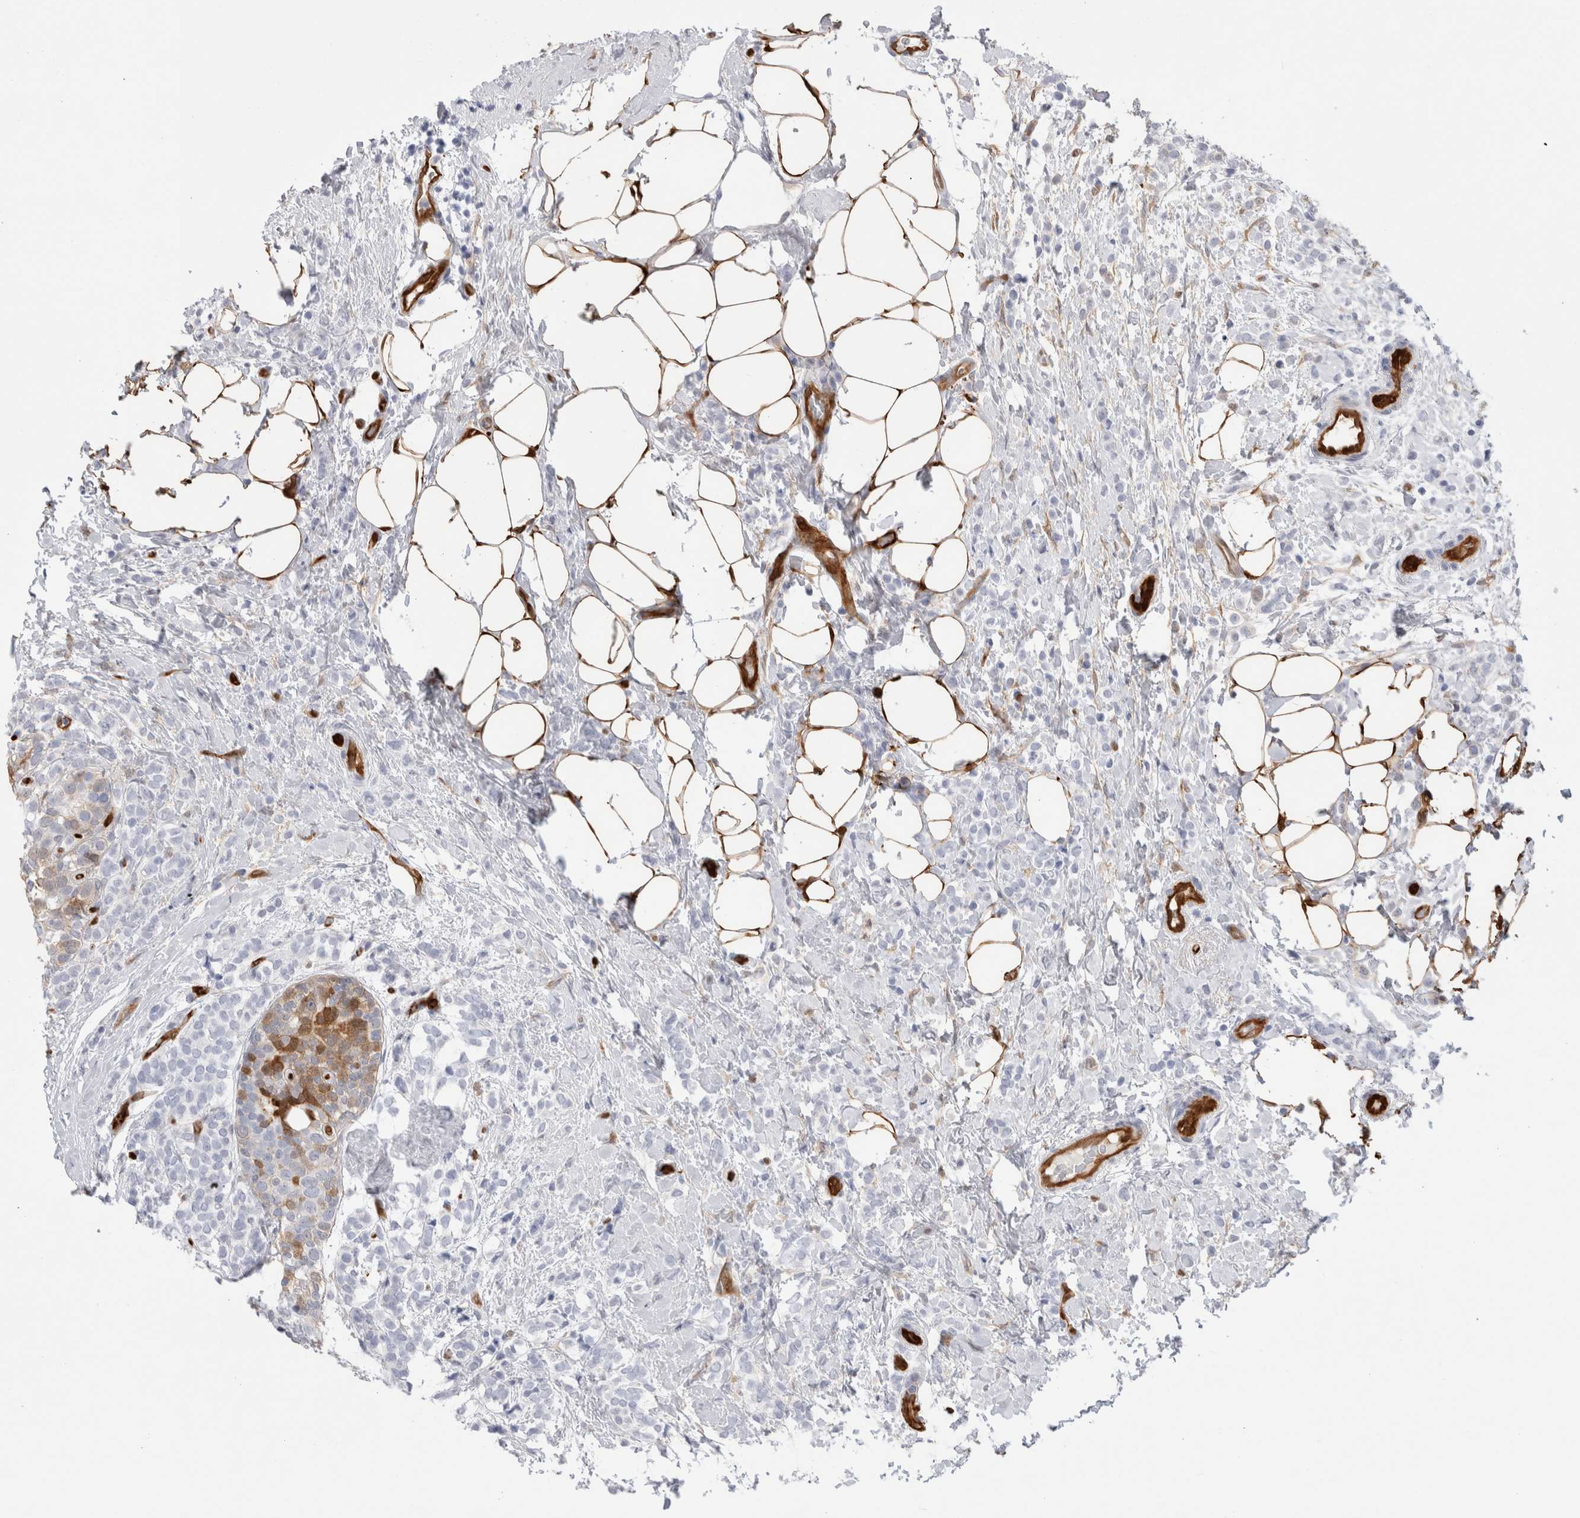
{"staining": {"intensity": "negative", "quantity": "none", "location": "none"}, "tissue": "breast cancer", "cell_type": "Tumor cells", "image_type": "cancer", "snomed": [{"axis": "morphology", "description": "Lobular carcinoma"}, {"axis": "topography", "description": "Breast"}], "caption": "Immunohistochemistry (IHC) histopathology image of breast cancer (lobular carcinoma) stained for a protein (brown), which demonstrates no staining in tumor cells.", "gene": "NAPEPLD", "patient": {"sex": "female", "age": 50}}